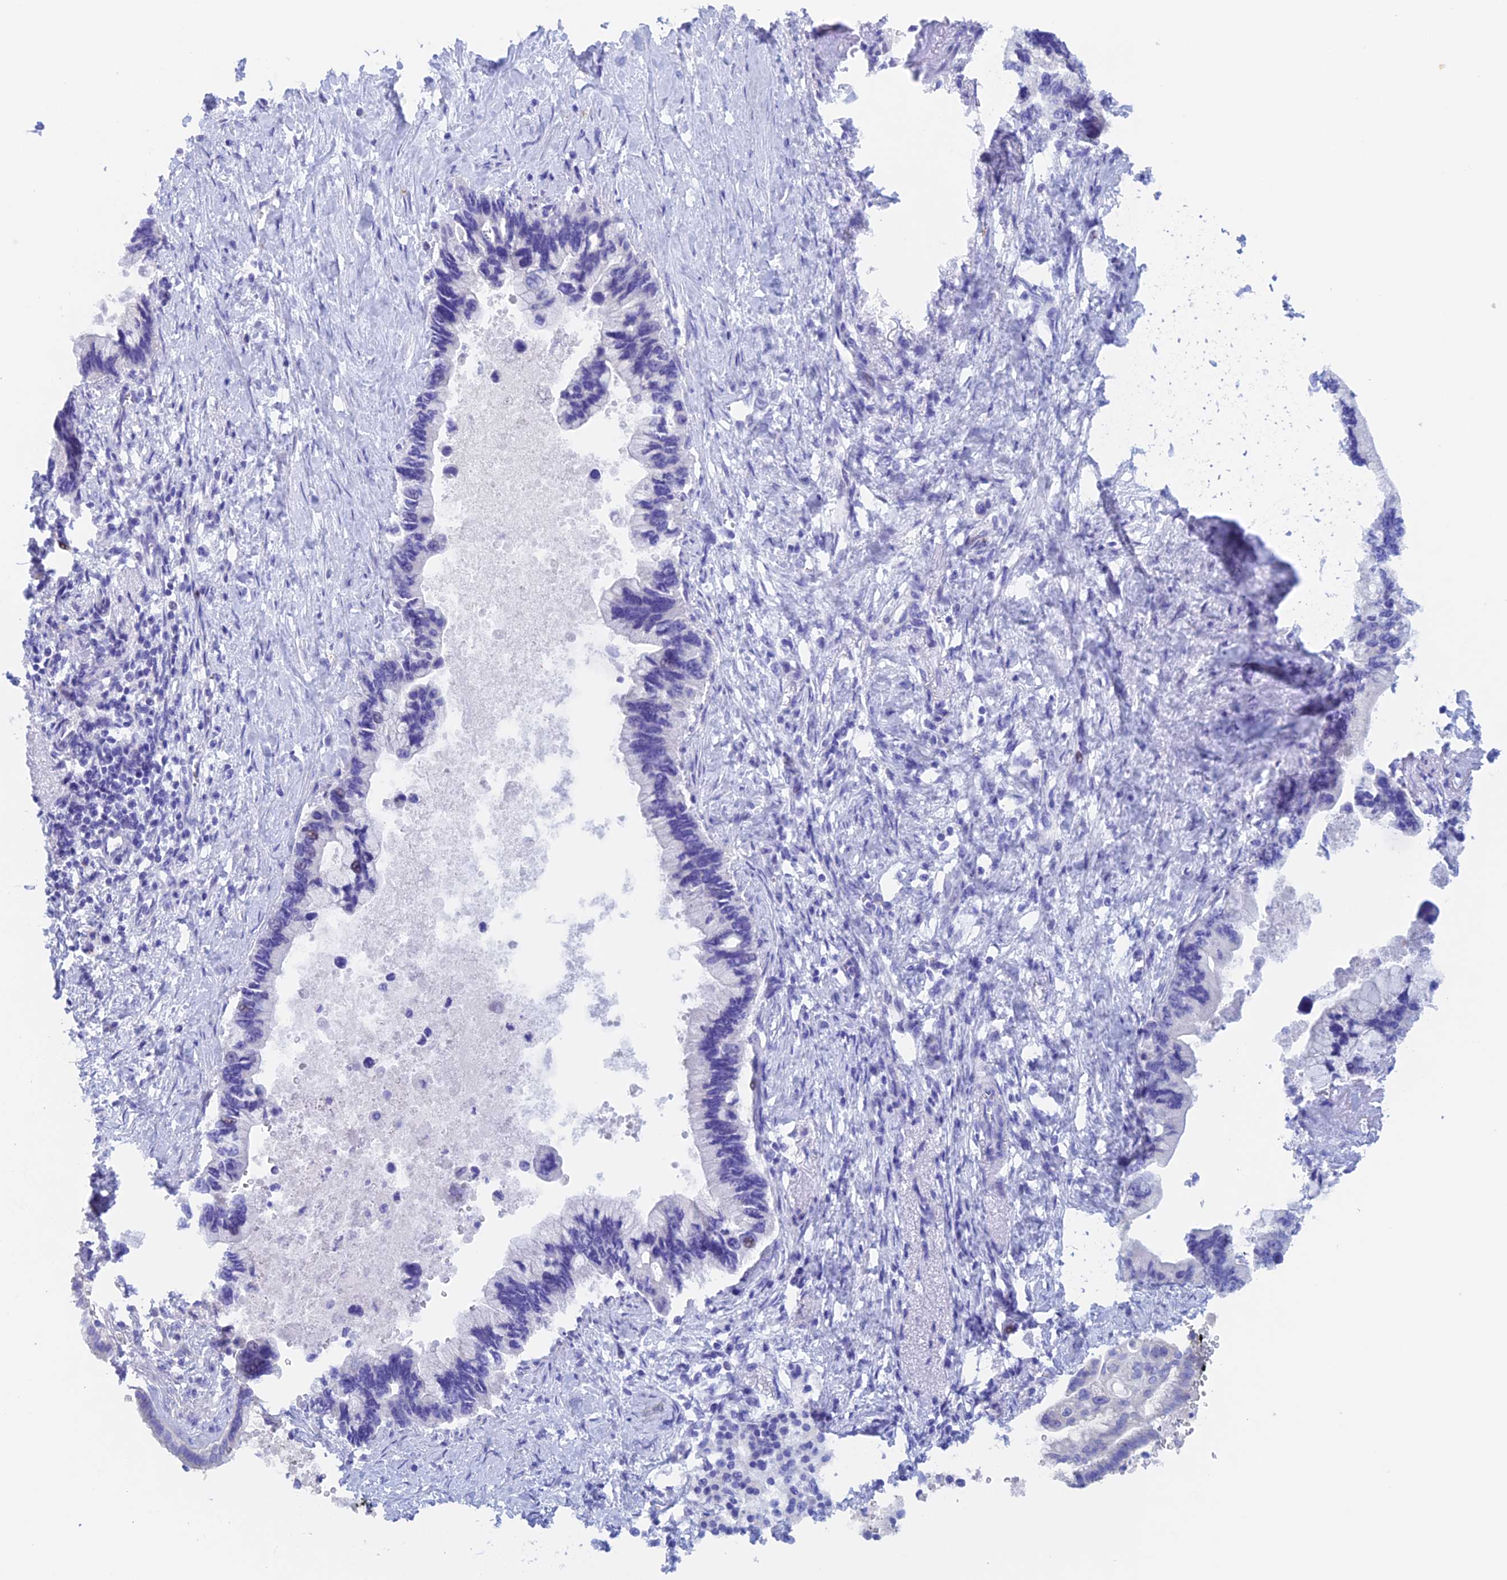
{"staining": {"intensity": "negative", "quantity": "none", "location": "none"}, "tissue": "pancreatic cancer", "cell_type": "Tumor cells", "image_type": "cancer", "snomed": [{"axis": "morphology", "description": "Adenocarcinoma, NOS"}, {"axis": "topography", "description": "Pancreas"}], "caption": "The IHC photomicrograph has no significant positivity in tumor cells of pancreatic adenocarcinoma tissue.", "gene": "PSMC3IP", "patient": {"sex": "female", "age": 83}}